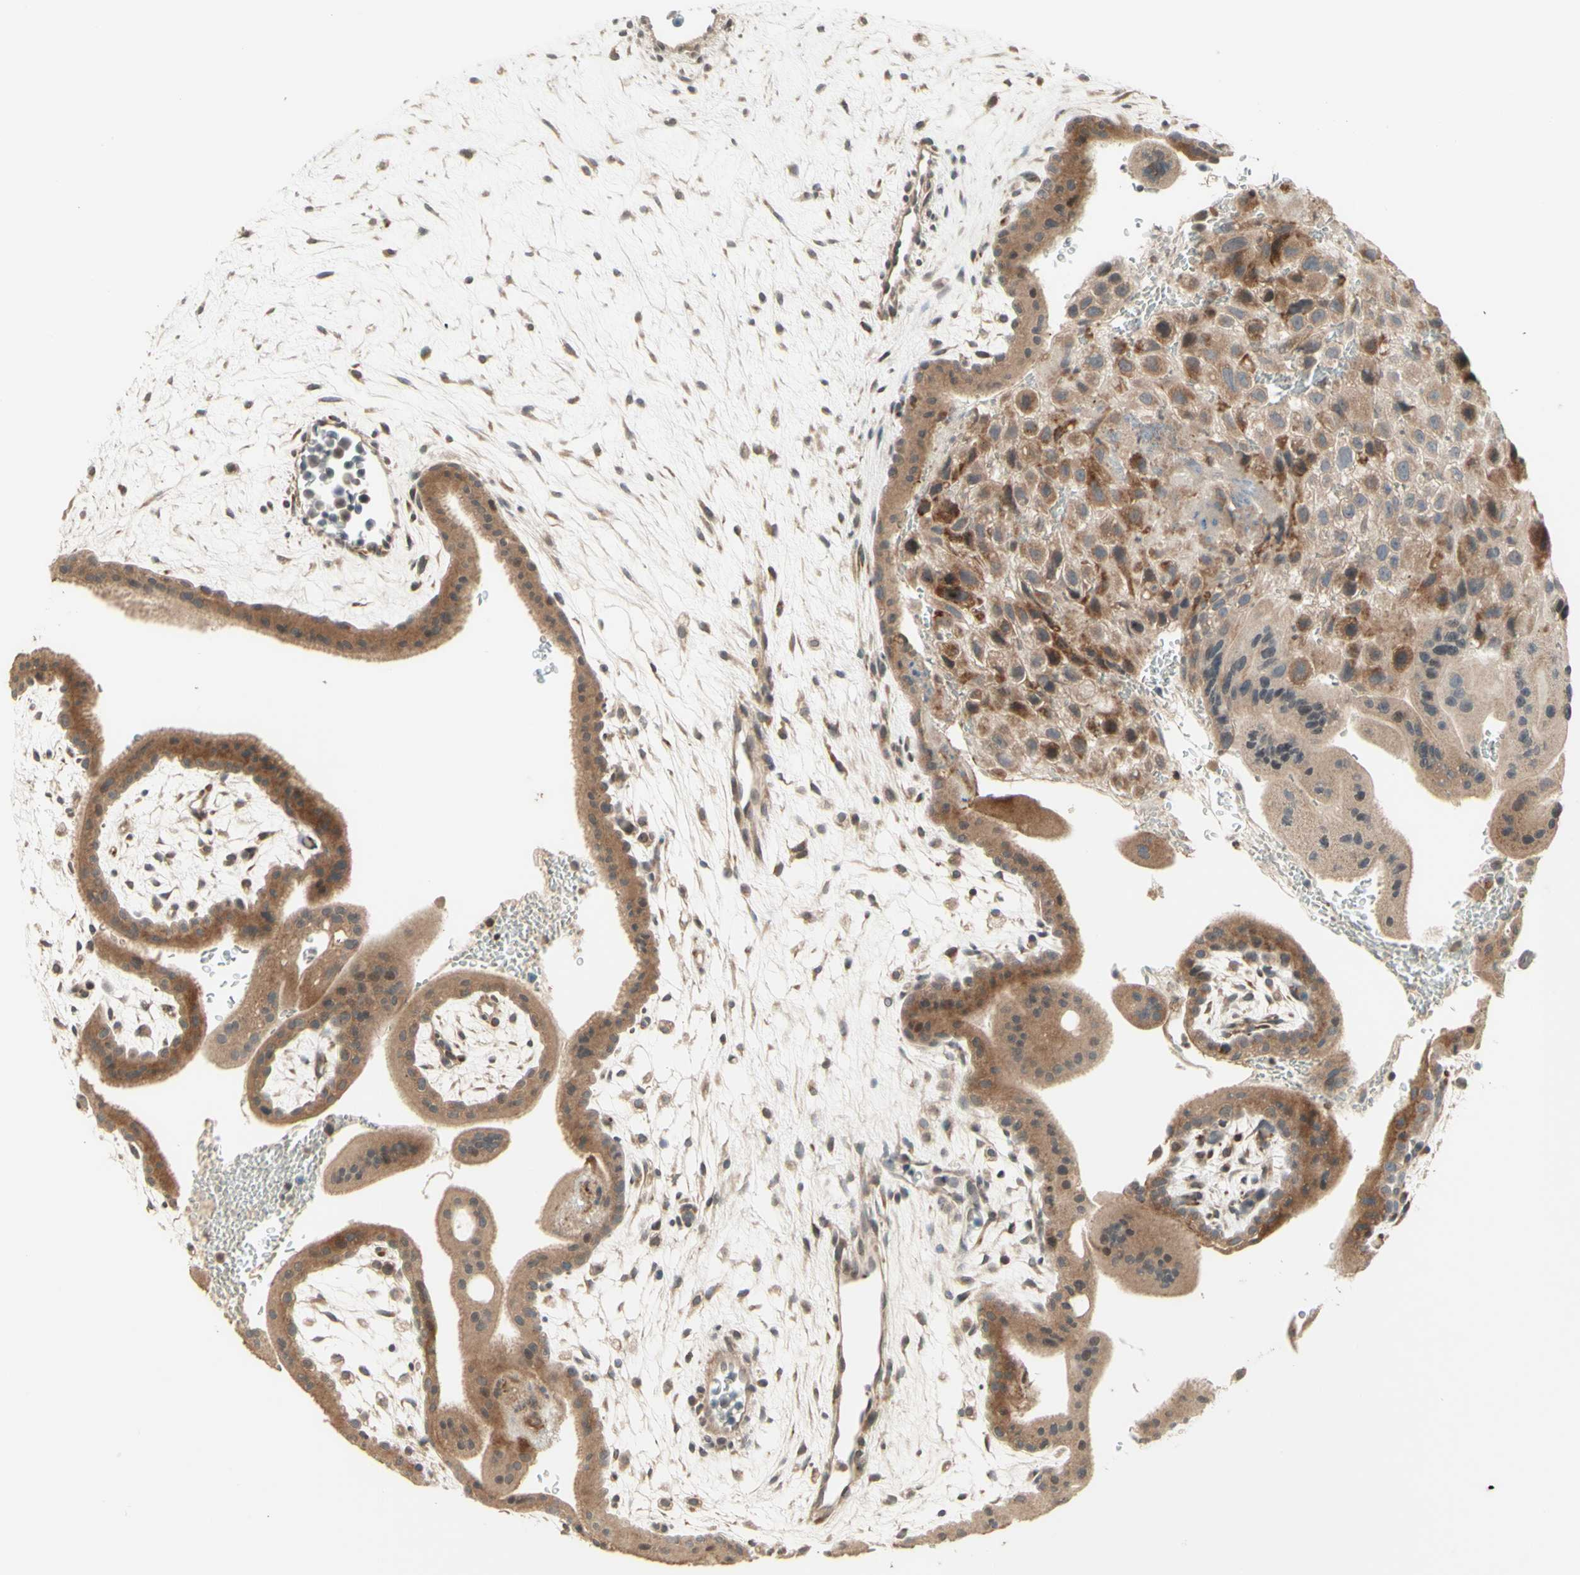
{"staining": {"intensity": "moderate", "quantity": ">75%", "location": "cytoplasmic/membranous"}, "tissue": "placenta", "cell_type": "Decidual cells", "image_type": "normal", "snomed": [{"axis": "morphology", "description": "Normal tissue, NOS"}, {"axis": "topography", "description": "Placenta"}], "caption": "Placenta stained with DAB (3,3'-diaminobenzidine) immunohistochemistry (IHC) demonstrates medium levels of moderate cytoplasmic/membranous staining in about >75% of decidual cells. The protein of interest is stained brown, and the nuclei are stained in blue (DAB IHC with brightfield microscopy, high magnification).", "gene": "ZW10", "patient": {"sex": "female", "age": 35}}